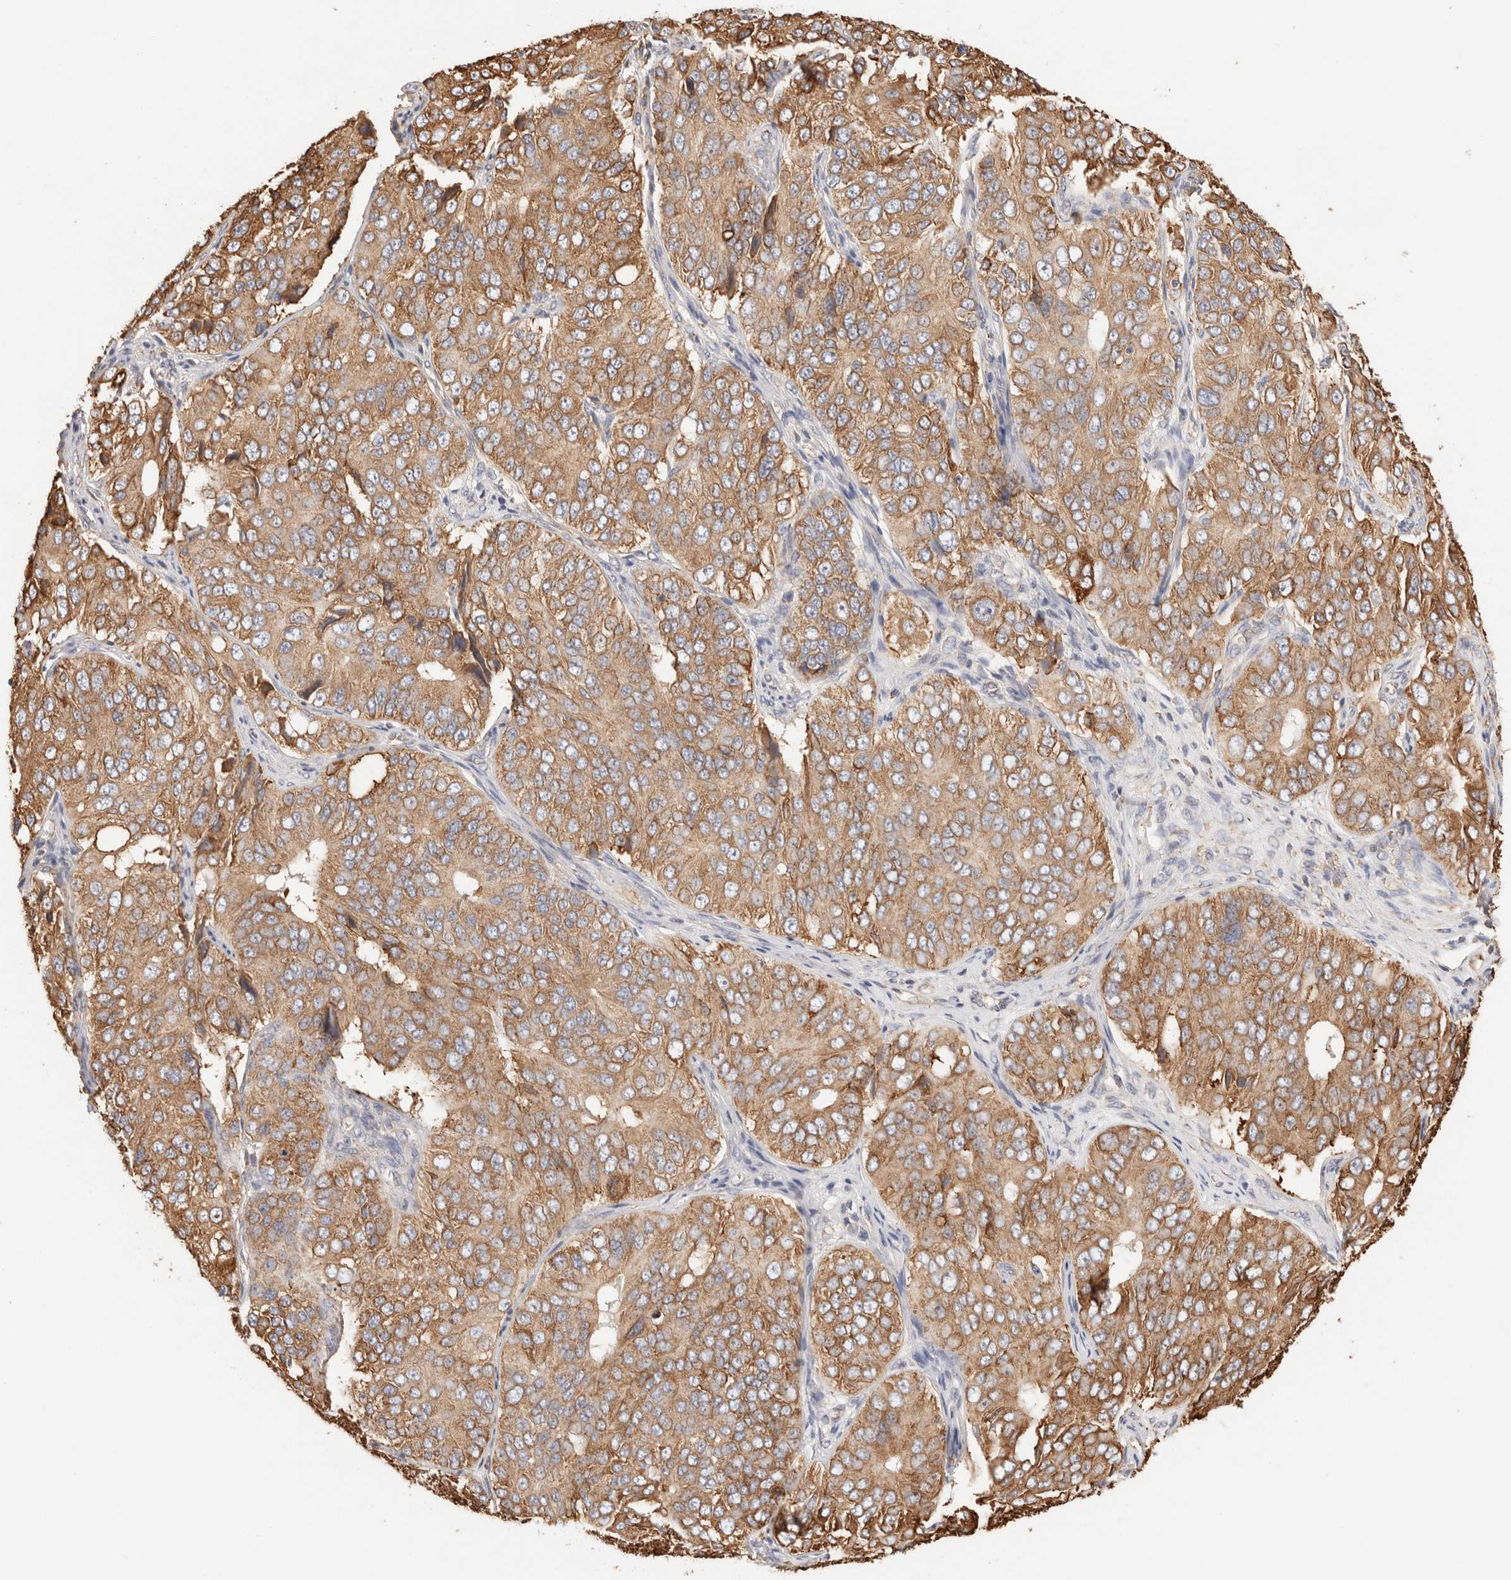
{"staining": {"intensity": "moderate", "quantity": ">75%", "location": "cytoplasmic/membranous"}, "tissue": "ovarian cancer", "cell_type": "Tumor cells", "image_type": "cancer", "snomed": [{"axis": "morphology", "description": "Carcinoma, endometroid"}, {"axis": "topography", "description": "Ovary"}], "caption": "Immunohistochemistry histopathology image of neoplastic tissue: human ovarian cancer stained using IHC exhibits medium levels of moderate protein expression localized specifically in the cytoplasmic/membranous of tumor cells, appearing as a cytoplasmic/membranous brown color.", "gene": "FER", "patient": {"sex": "female", "age": 51}}